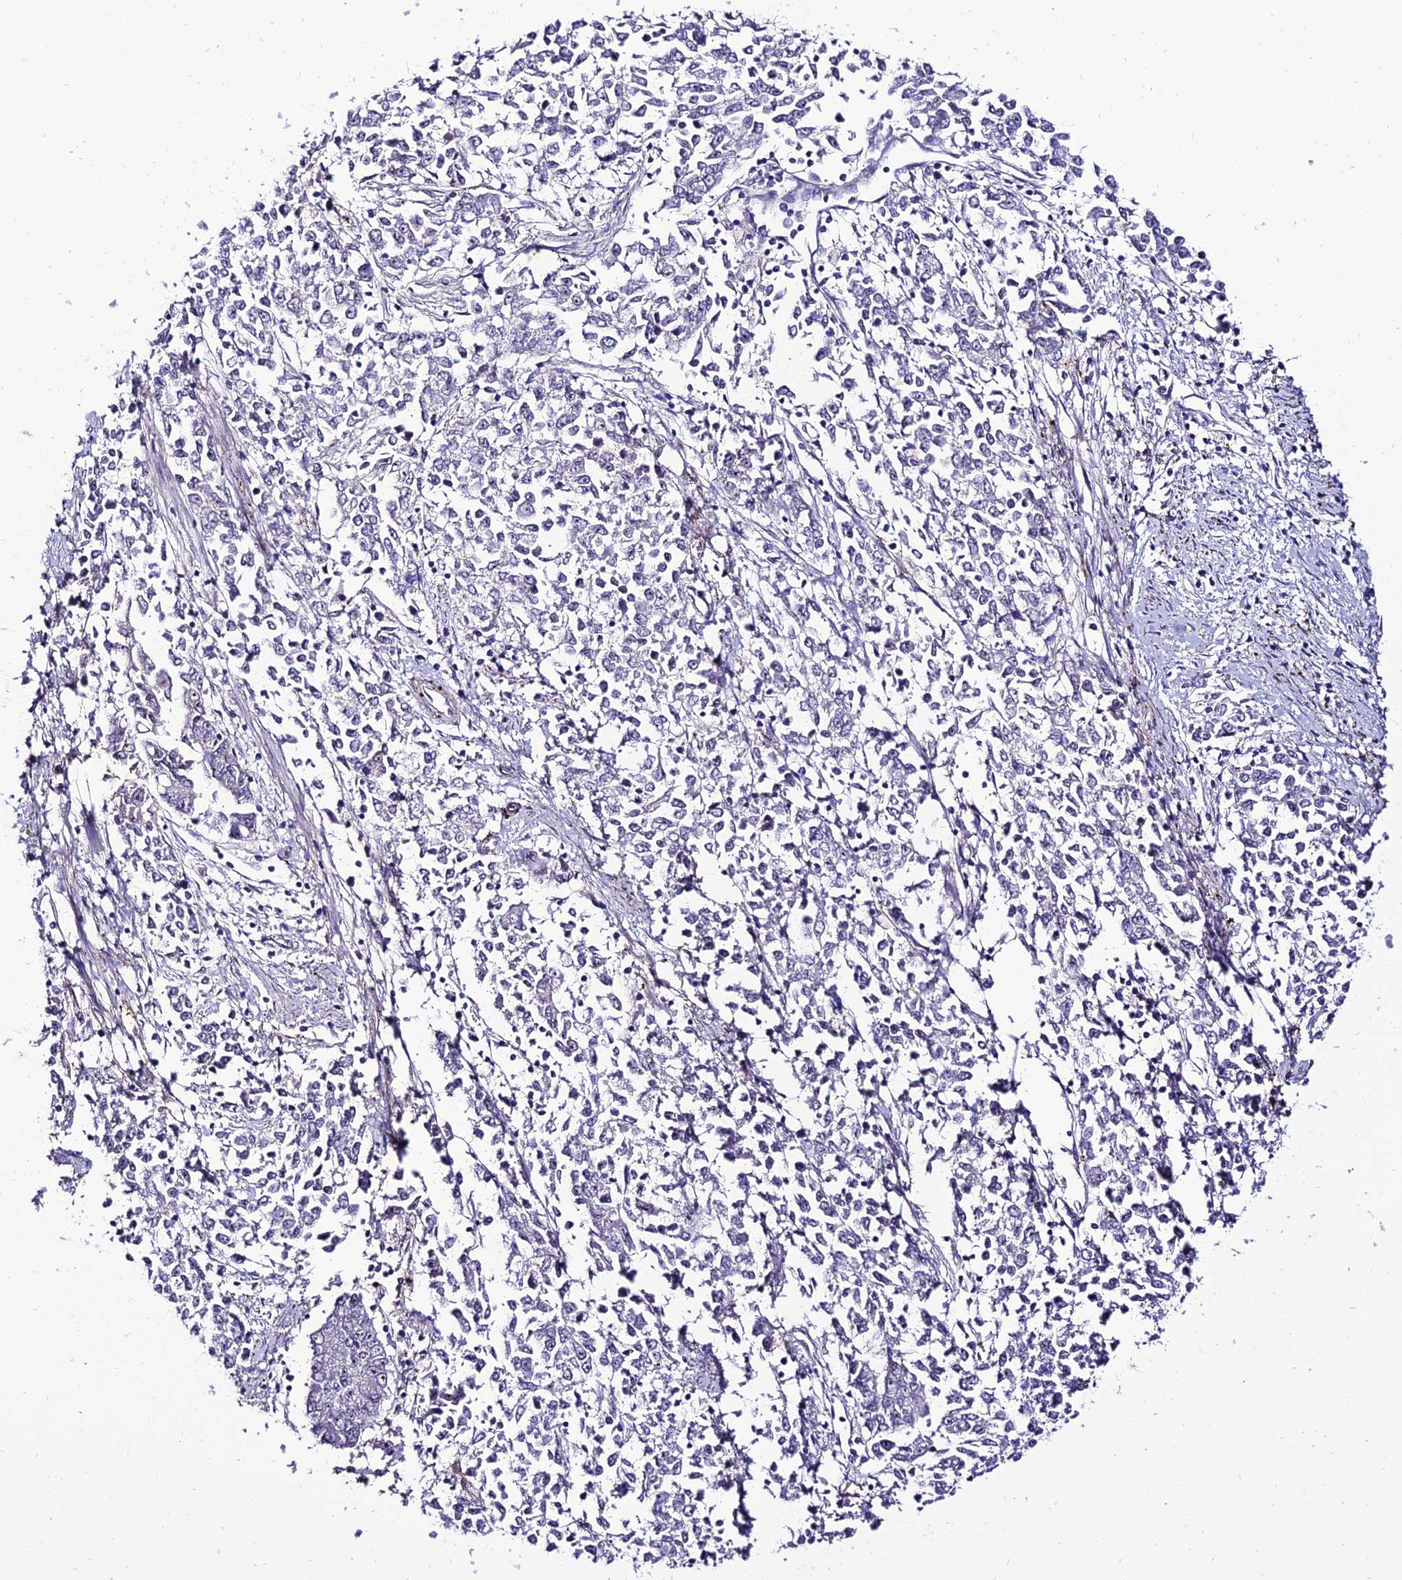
{"staining": {"intensity": "negative", "quantity": "none", "location": "none"}, "tissue": "endometrial cancer", "cell_type": "Tumor cells", "image_type": "cancer", "snomed": [{"axis": "morphology", "description": "Adenocarcinoma, NOS"}, {"axis": "topography", "description": "Endometrium"}], "caption": "Endometrial cancer was stained to show a protein in brown. There is no significant staining in tumor cells.", "gene": "ALDH3B2", "patient": {"sex": "female", "age": 50}}